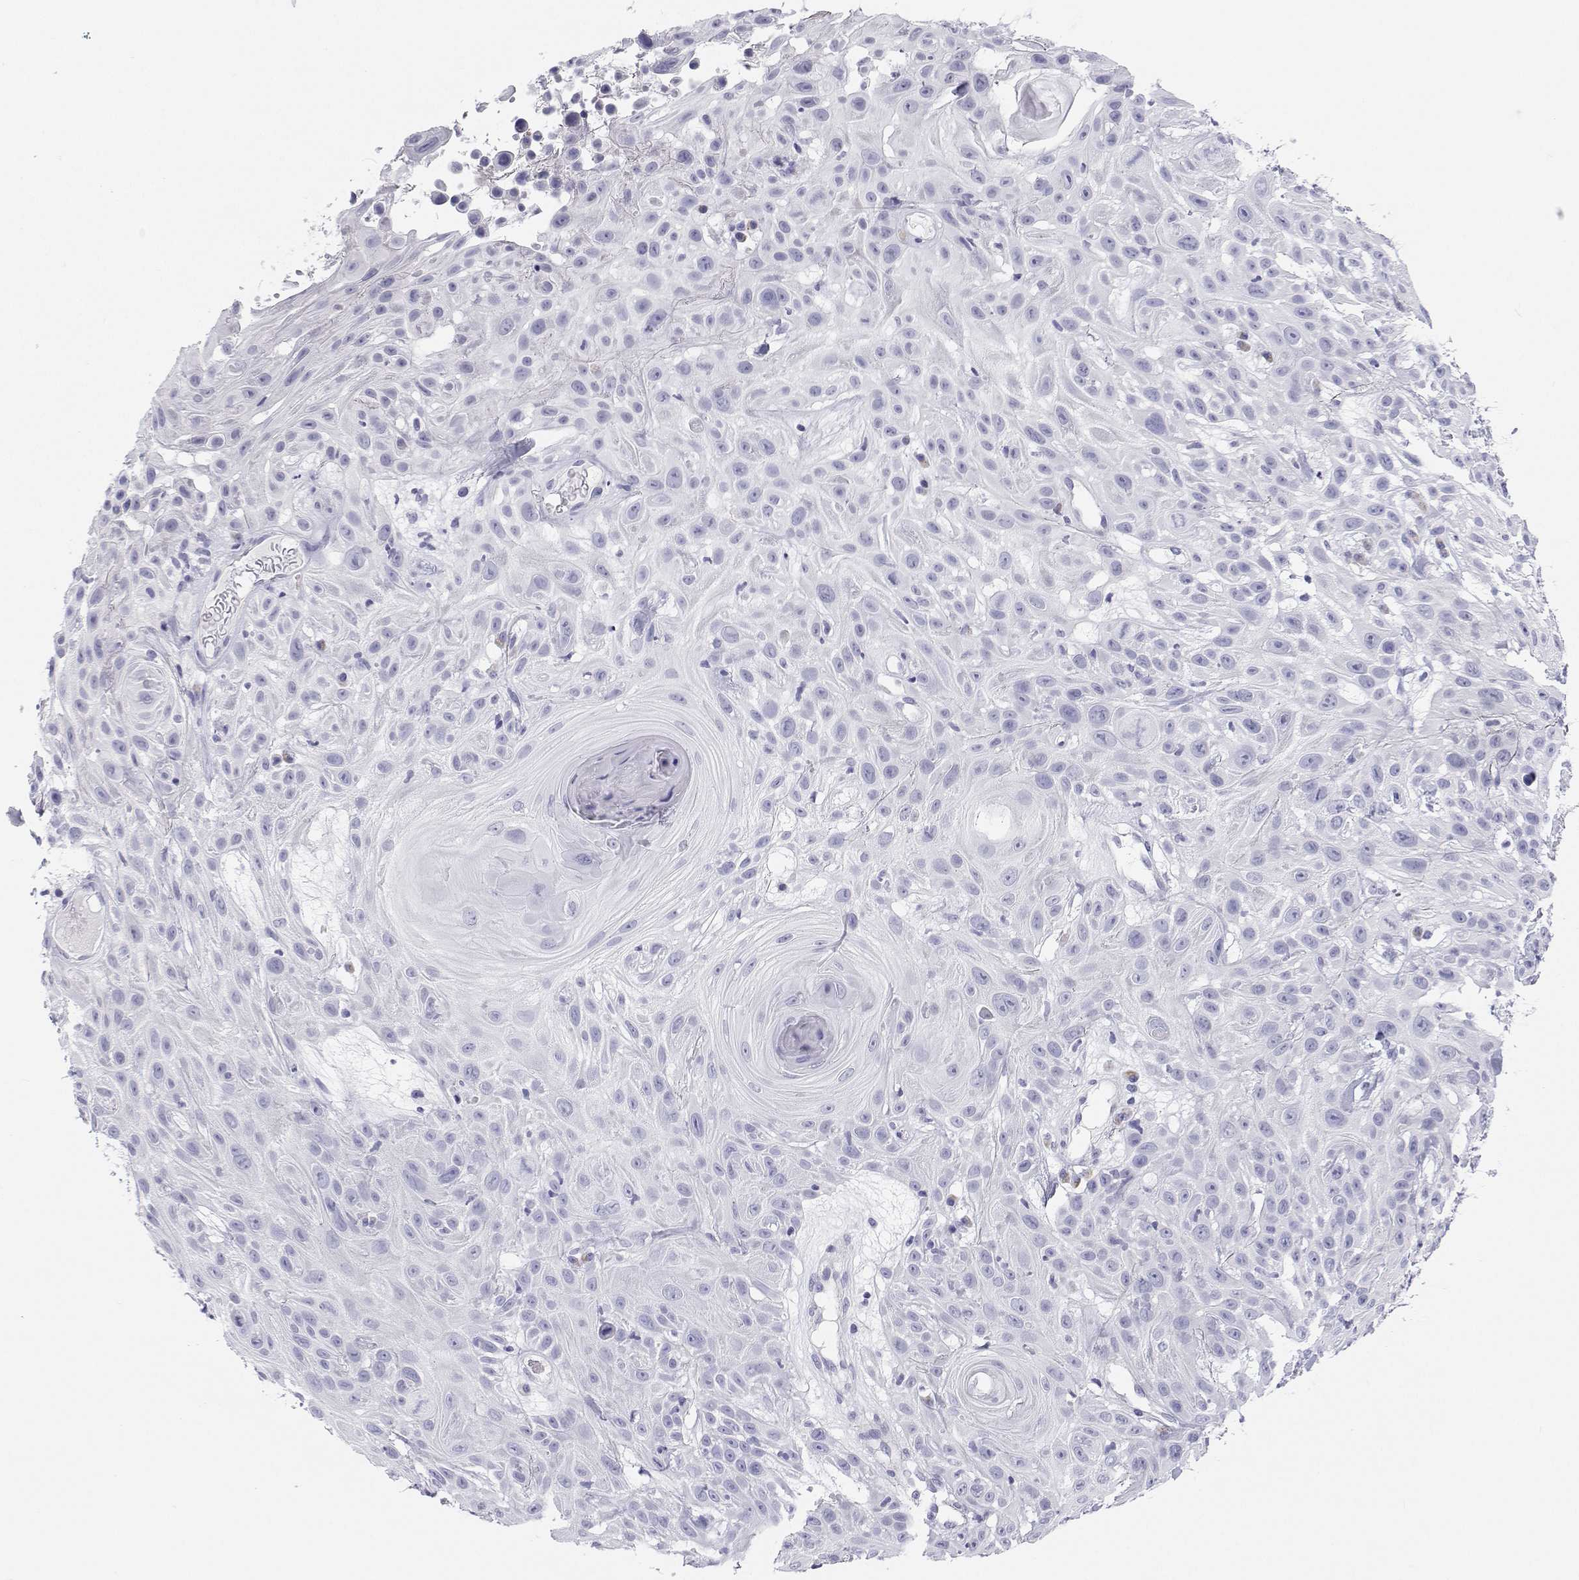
{"staining": {"intensity": "negative", "quantity": "none", "location": "none"}, "tissue": "skin cancer", "cell_type": "Tumor cells", "image_type": "cancer", "snomed": [{"axis": "morphology", "description": "Squamous cell carcinoma, NOS"}, {"axis": "topography", "description": "Skin"}], "caption": "Tumor cells are negative for protein expression in human skin squamous cell carcinoma.", "gene": "BHMT", "patient": {"sex": "male", "age": 82}}